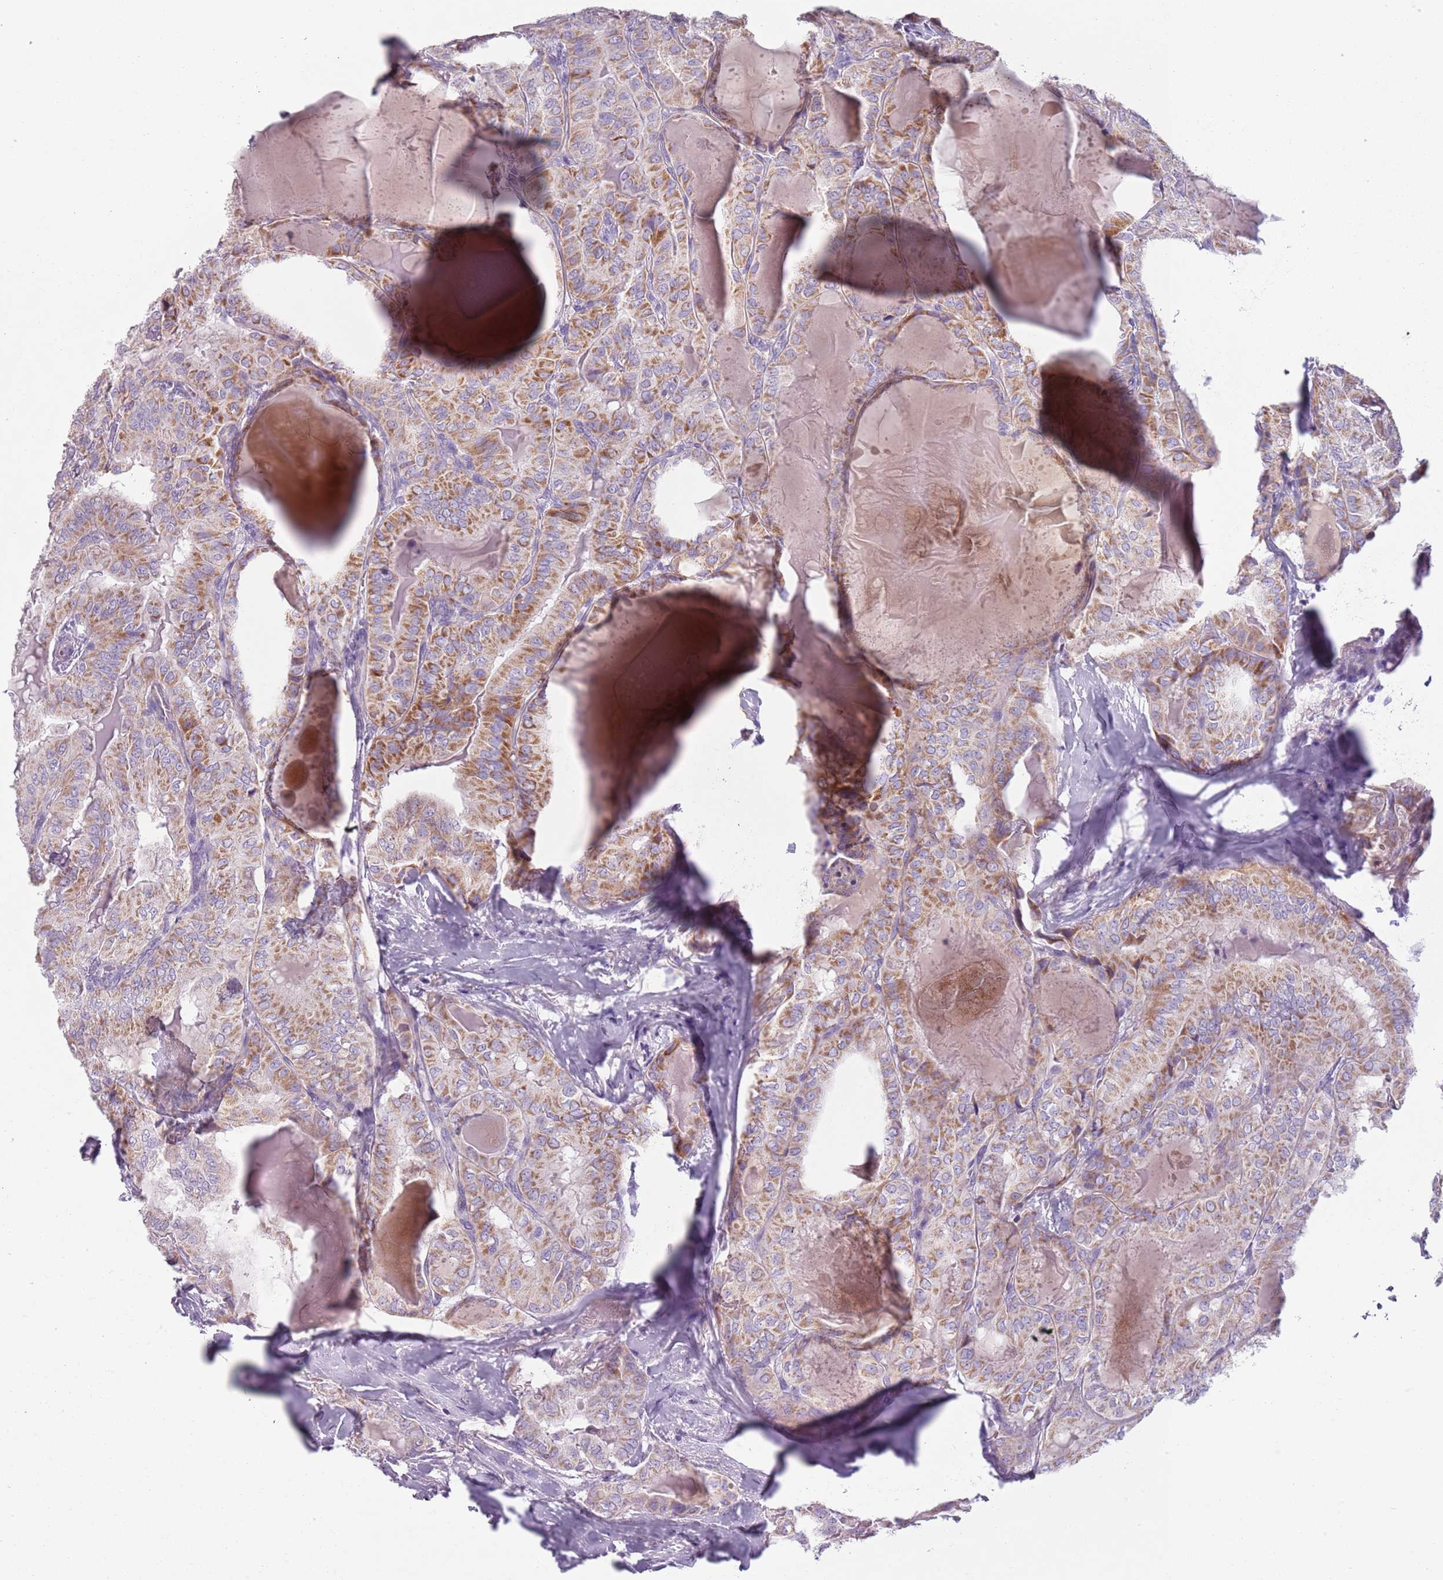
{"staining": {"intensity": "moderate", "quantity": ">75%", "location": "cytoplasmic/membranous"}, "tissue": "thyroid cancer", "cell_type": "Tumor cells", "image_type": "cancer", "snomed": [{"axis": "morphology", "description": "Papillary adenocarcinoma, NOS"}, {"axis": "topography", "description": "Thyroid gland"}], "caption": "A brown stain highlights moderate cytoplasmic/membranous staining of a protein in human thyroid cancer (papillary adenocarcinoma) tumor cells. Using DAB (3,3'-diaminobenzidine) (brown) and hematoxylin (blue) stains, captured at high magnification using brightfield microscopy.", "gene": "MEGF8", "patient": {"sex": "female", "age": 68}}